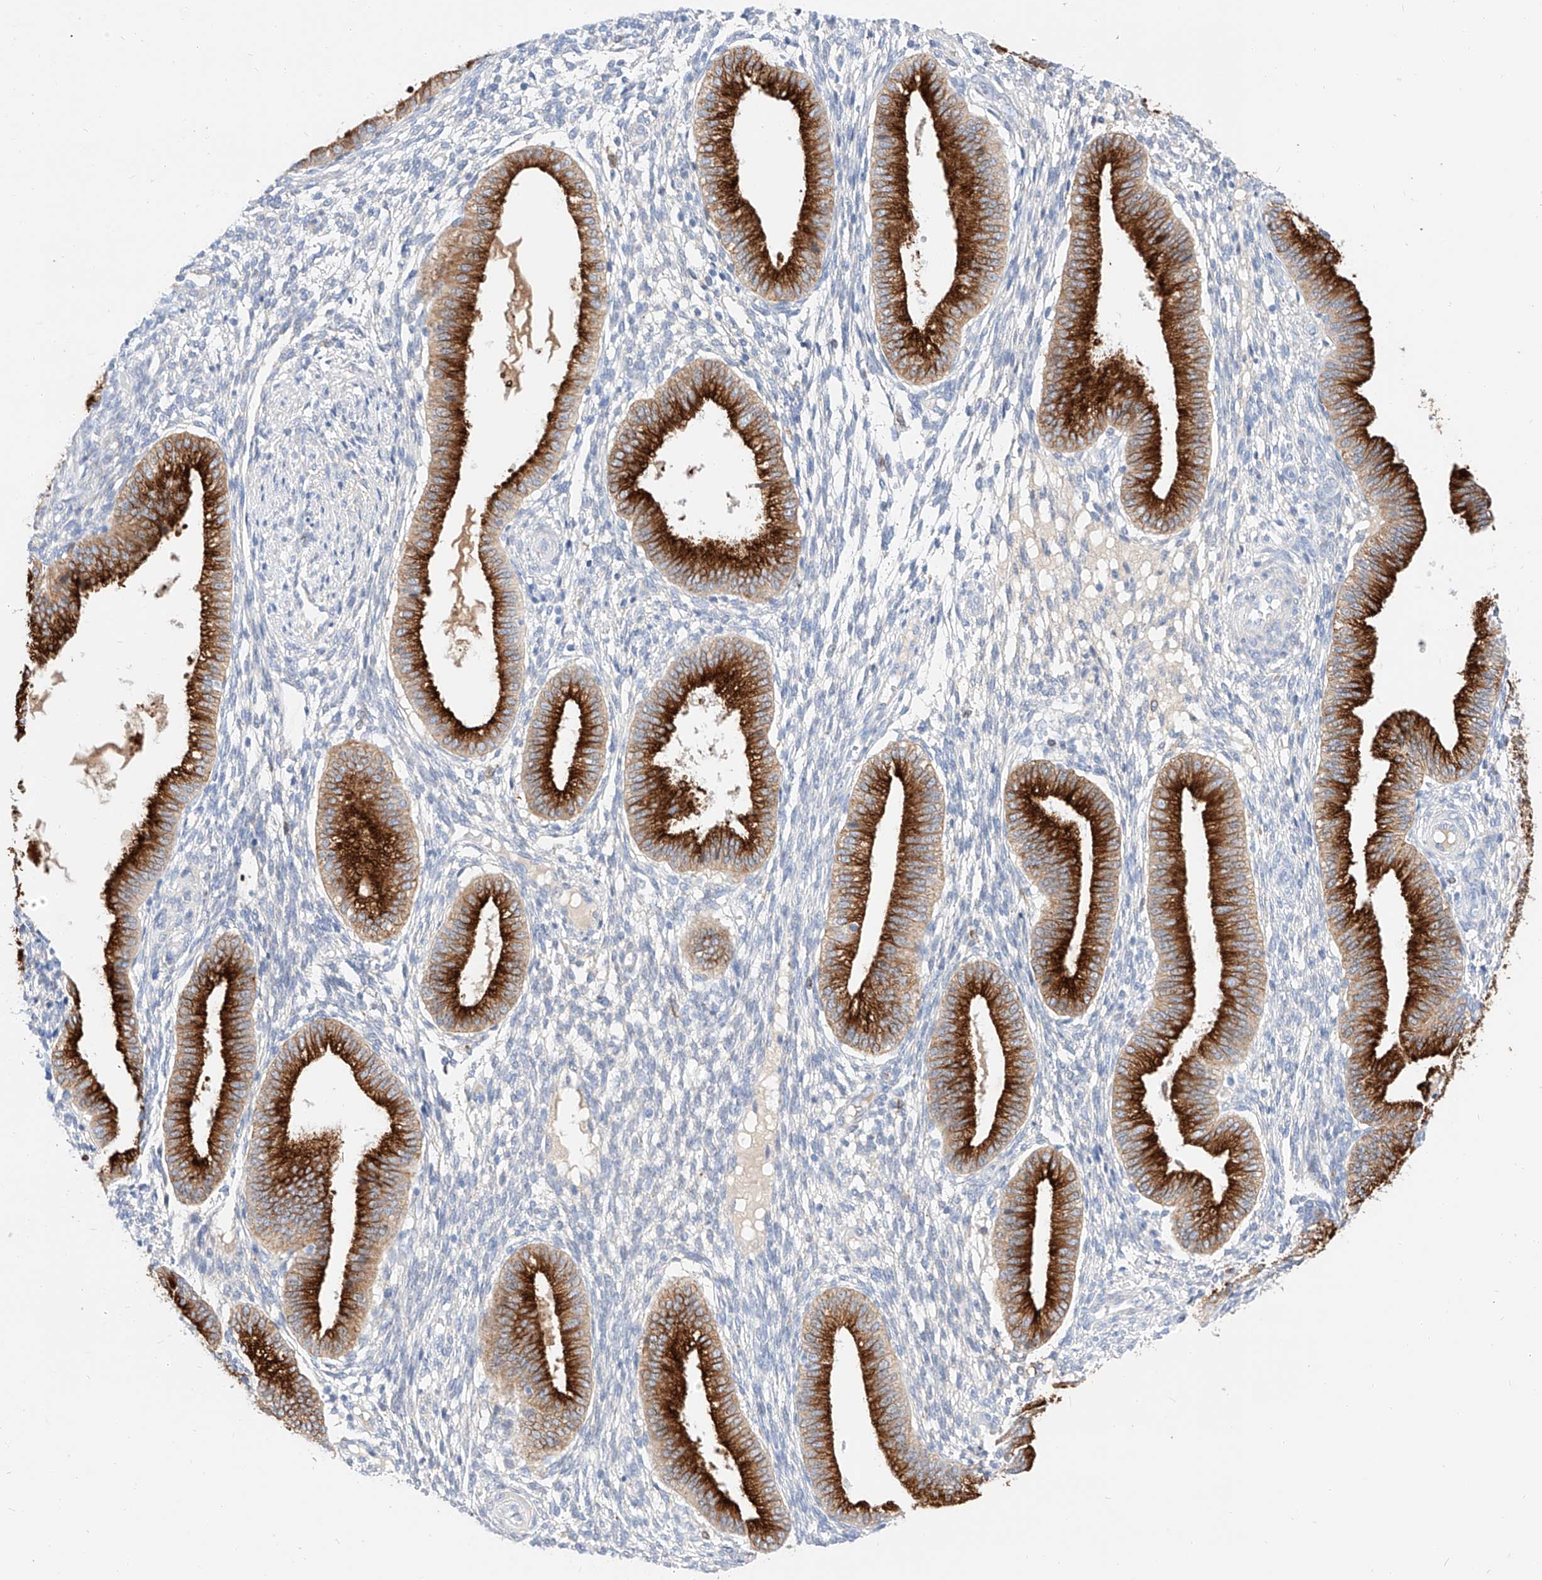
{"staining": {"intensity": "negative", "quantity": "none", "location": "none"}, "tissue": "endometrium", "cell_type": "Cells in endometrial stroma", "image_type": "normal", "snomed": [{"axis": "morphology", "description": "Normal tissue, NOS"}, {"axis": "topography", "description": "Endometrium"}], "caption": "A high-resolution photomicrograph shows IHC staining of normal endometrium, which displays no significant positivity in cells in endometrial stroma.", "gene": "MAP7", "patient": {"sex": "female", "age": 39}}